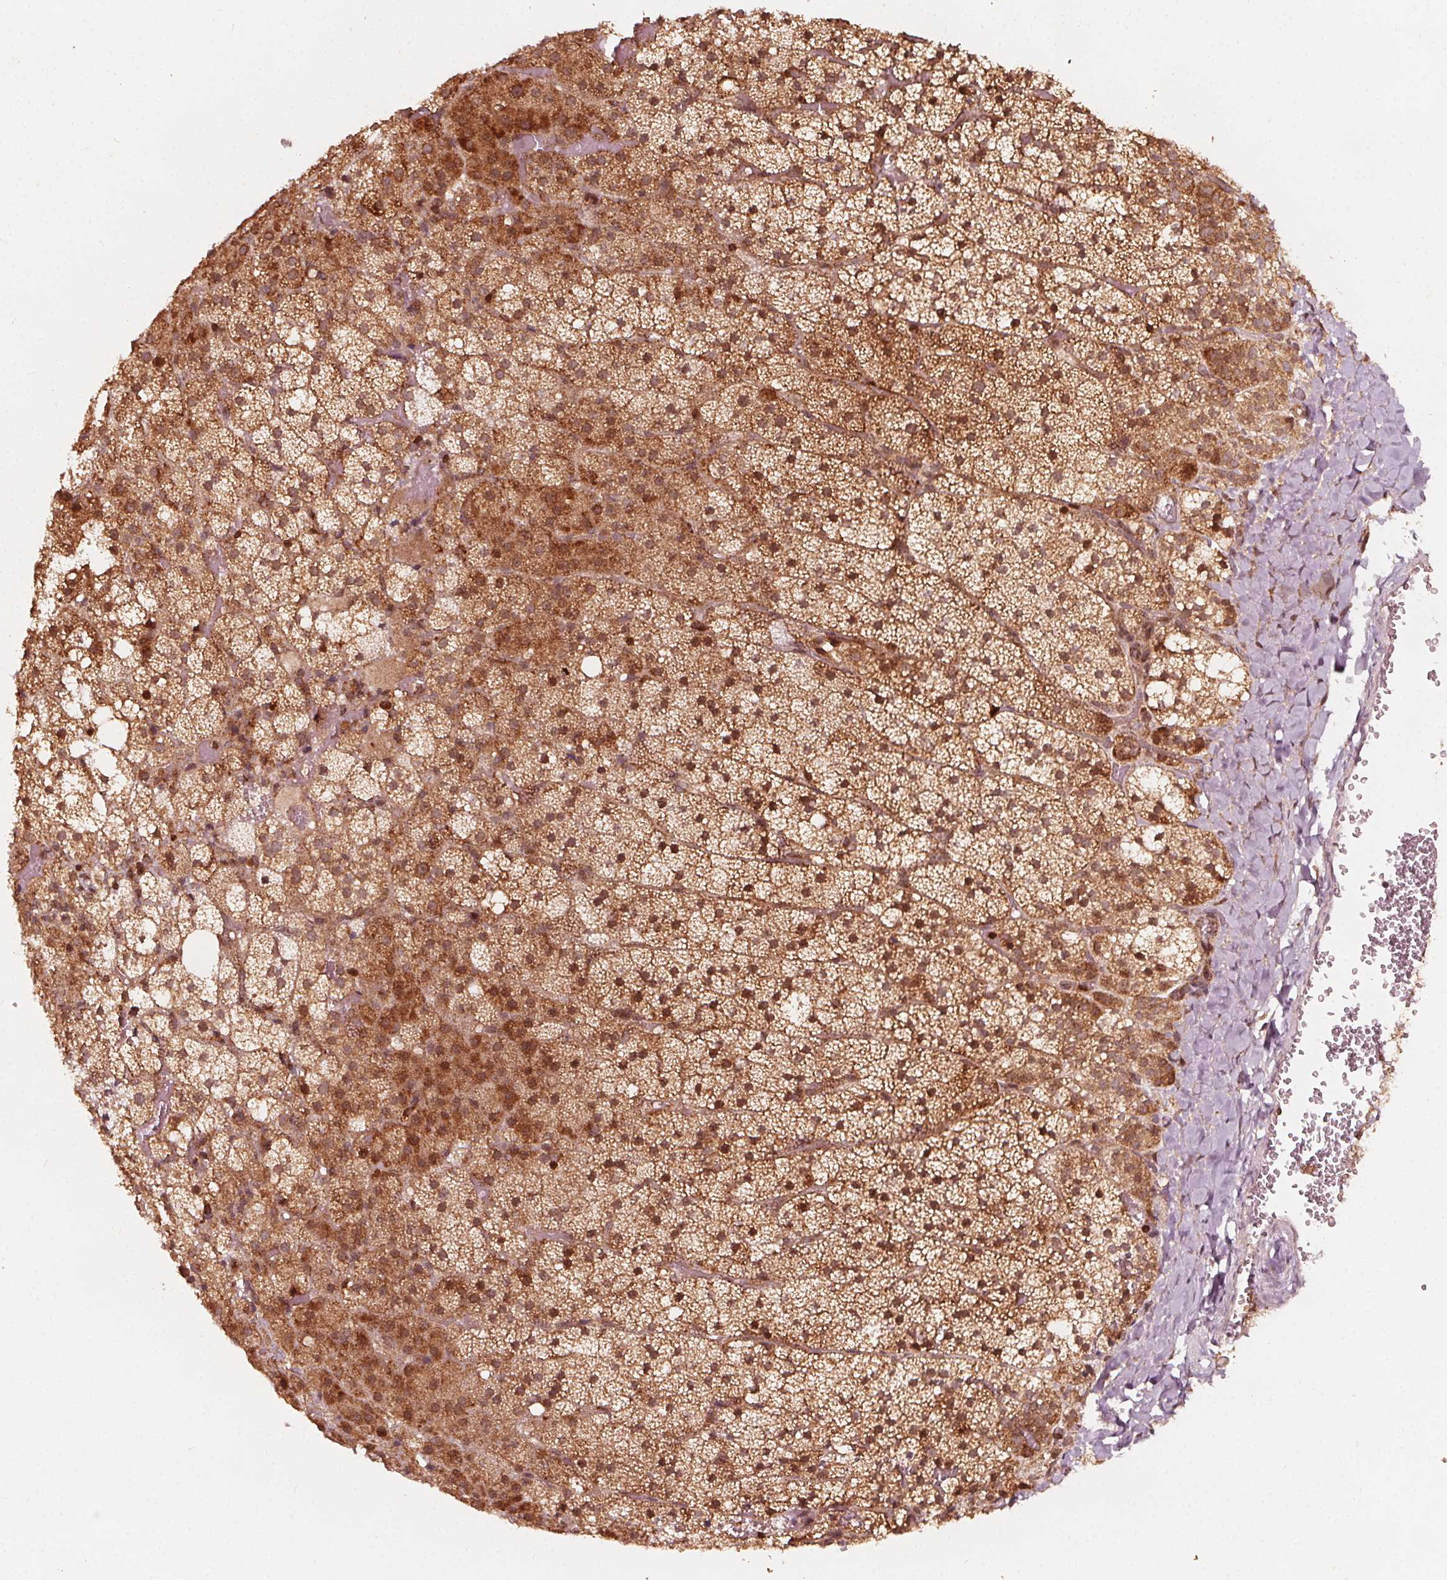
{"staining": {"intensity": "strong", "quantity": ">75%", "location": "cytoplasmic/membranous,nuclear"}, "tissue": "adrenal gland", "cell_type": "Glandular cells", "image_type": "normal", "snomed": [{"axis": "morphology", "description": "Normal tissue, NOS"}, {"axis": "topography", "description": "Adrenal gland"}], "caption": "Immunohistochemical staining of benign human adrenal gland displays high levels of strong cytoplasmic/membranous,nuclear staining in about >75% of glandular cells.", "gene": "AIP", "patient": {"sex": "male", "age": 53}}